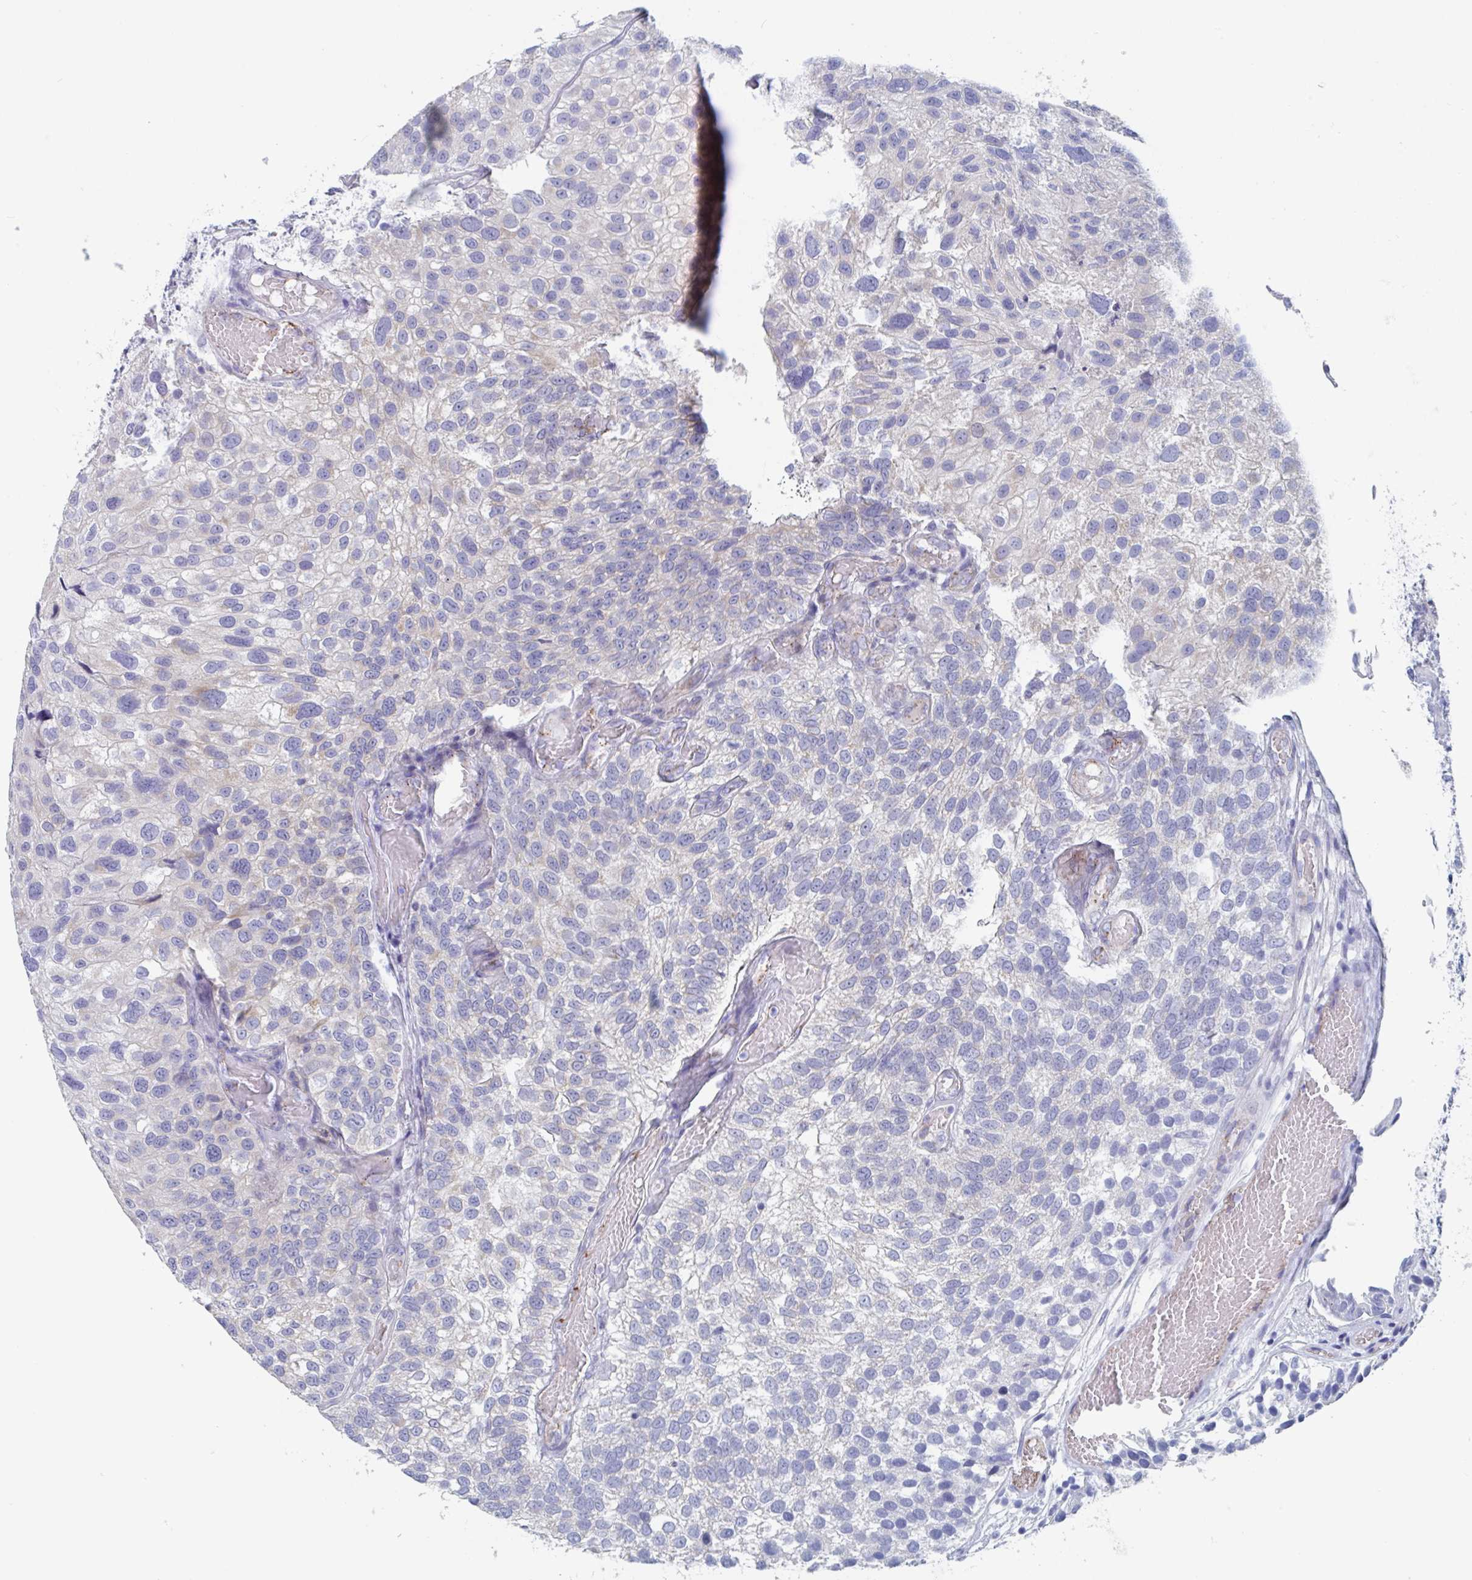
{"staining": {"intensity": "negative", "quantity": "none", "location": "none"}, "tissue": "urothelial cancer", "cell_type": "Tumor cells", "image_type": "cancer", "snomed": [{"axis": "morphology", "description": "Urothelial carcinoma, NOS"}, {"axis": "topography", "description": "Urinary bladder"}], "caption": "IHC photomicrograph of human urothelial cancer stained for a protein (brown), which demonstrates no expression in tumor cells.", "gene": "ABHD16A", "patient": {"sex": "male", "age": 87}}